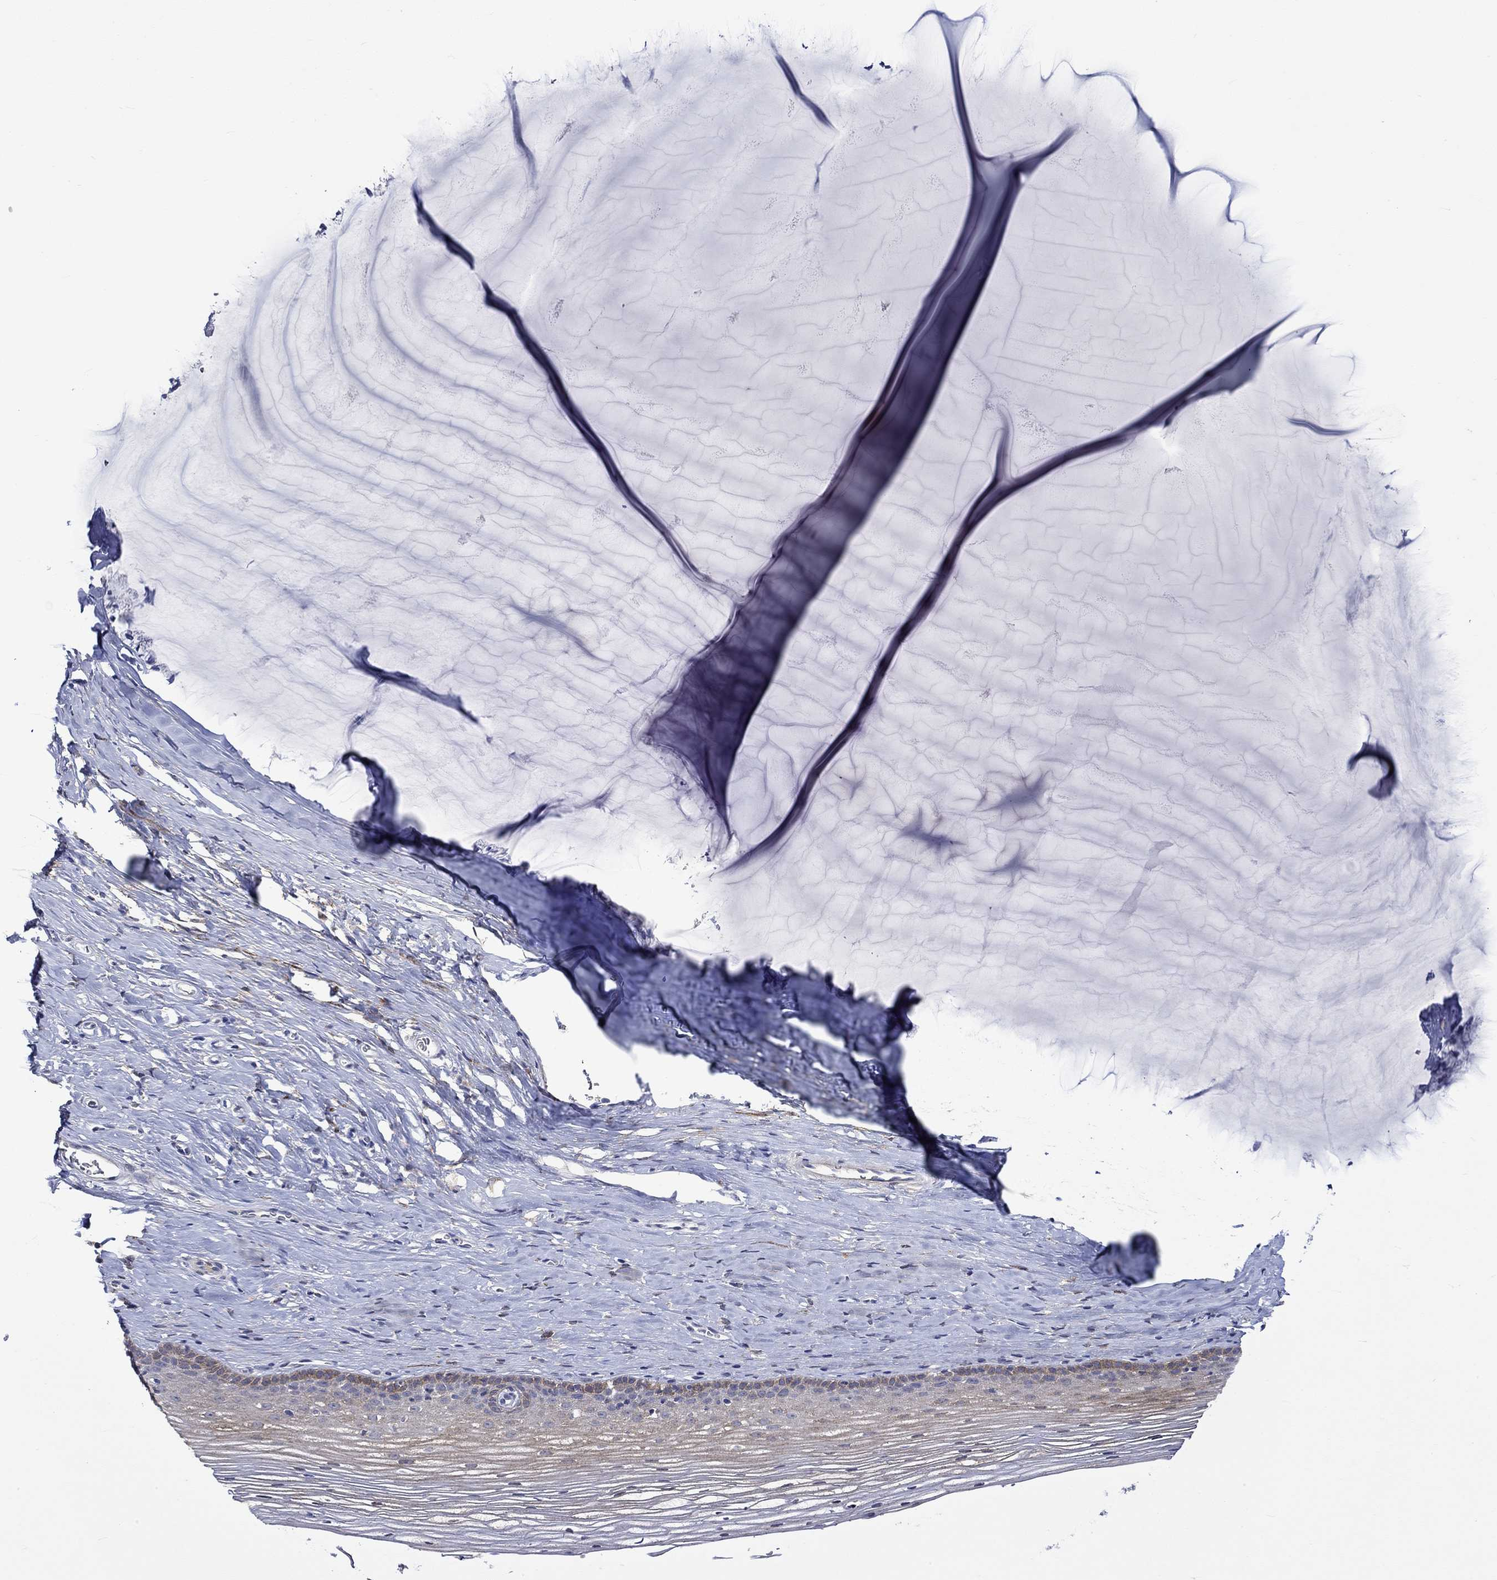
{"staining": {"intensity": "negative", "quantity": "none", "location": "none"}, "tissue": "cervix", "cell_type": "Glandular cells", "image_type": "normal", "snomed": [{"axis": "morphology", "description": "Normal tissue, NOS"}, {"axis": "topography", "description": "Cervix"}], "caption": "Photomicrograph shows no protein staining in glandular cells of benign cervix.", "gene": "CRYAB", "patient": {"sex": "female", "age": 40}}